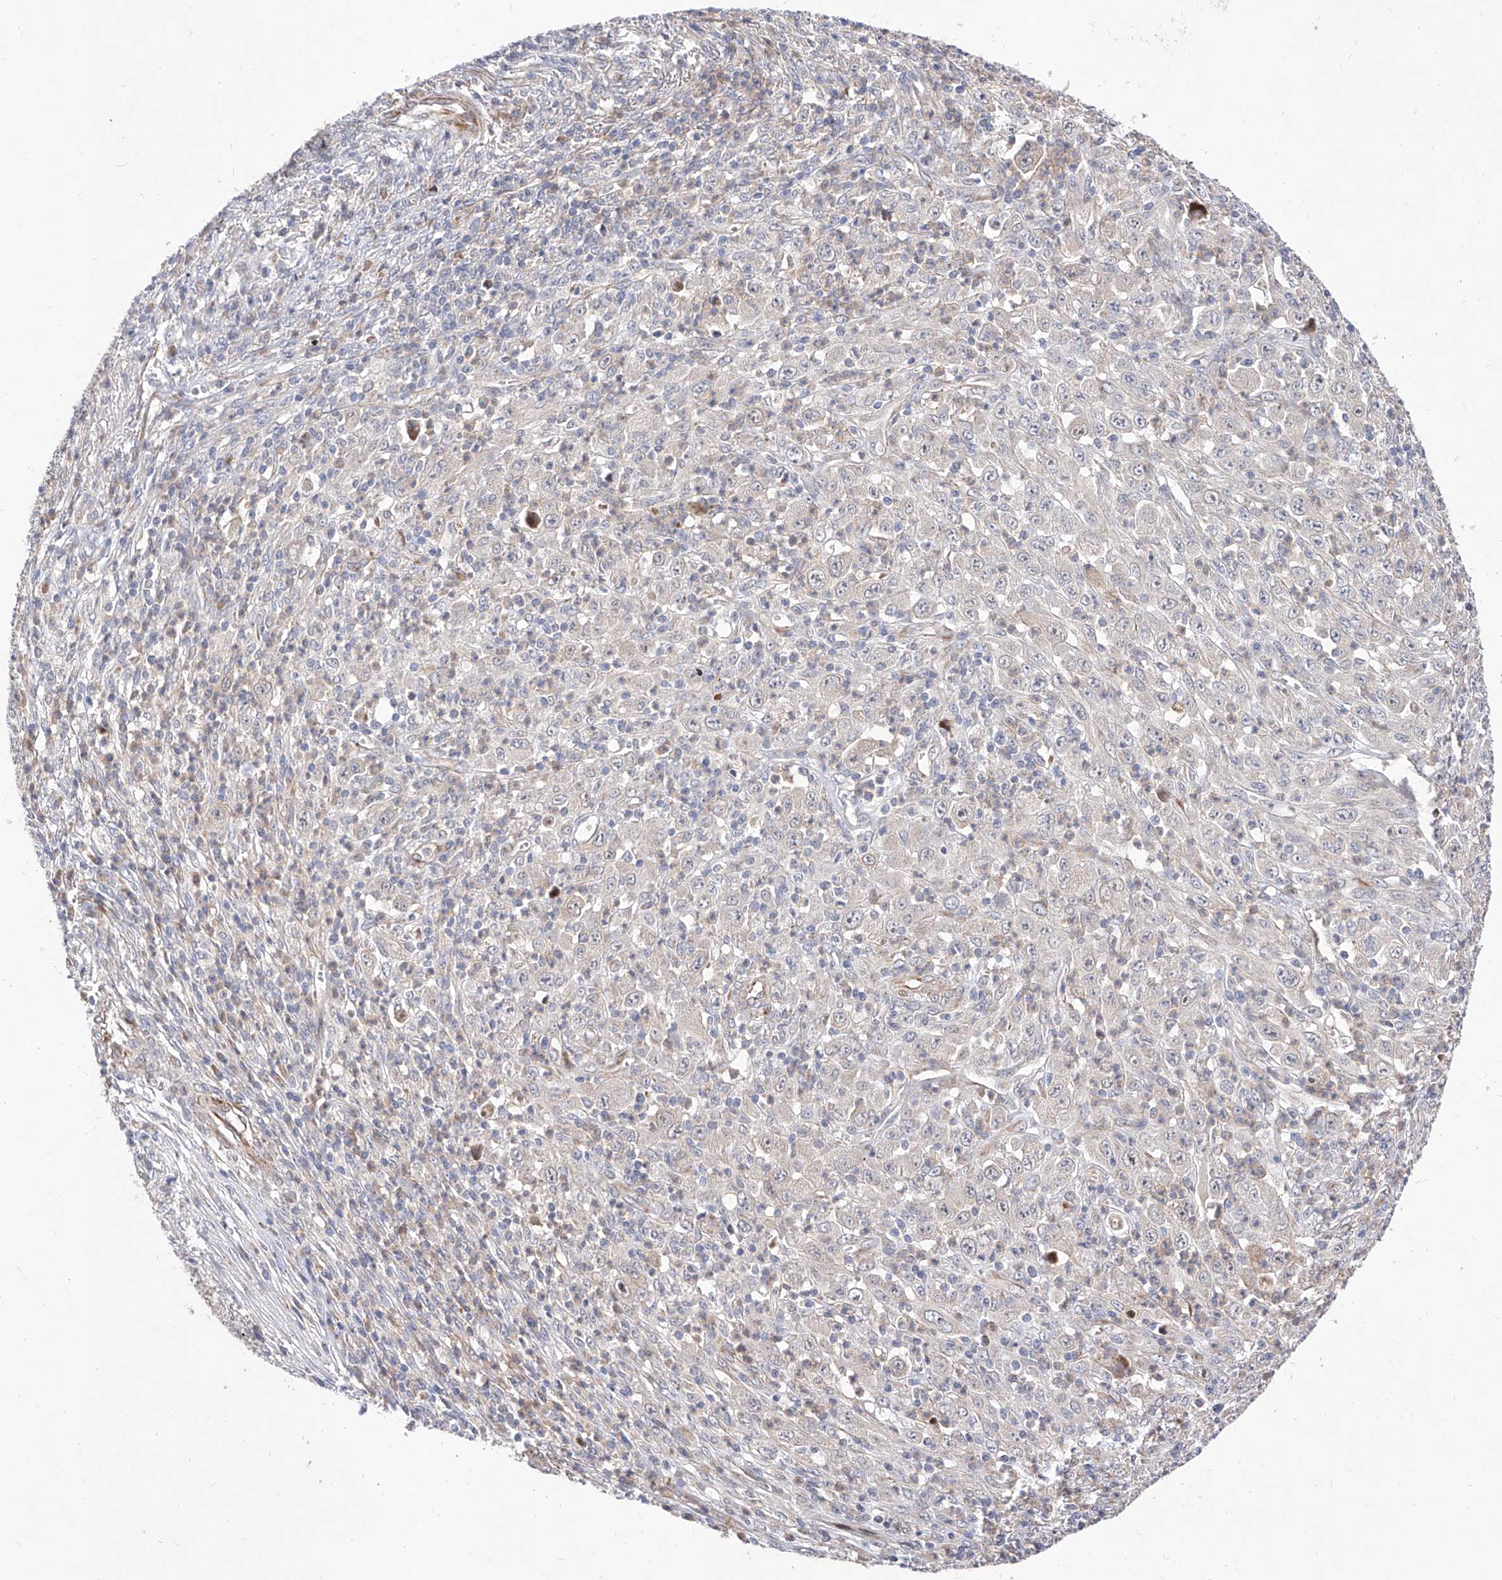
{"staining": {"intensity": "moderate", "quantity": "<25%", "location": "cytoplasmic/membranous,nuclear"}, "tissue": "melanoma", "cell_type": "Tumor cells", "image_type": "cancer", "snomed": [{"axis": "morphology", "description": "Malignant melanoma, Metastatic site"}, {"axis": "topography", "description": "Skin"}], "caption": "Moderate cytoplasmic/membranous and nuclear staining for a protein is present in approximately <25% of tumor cells of melanoma using IHC.", "gene": "FUCA2", "patient": {"sex": "female", "age": 56}}